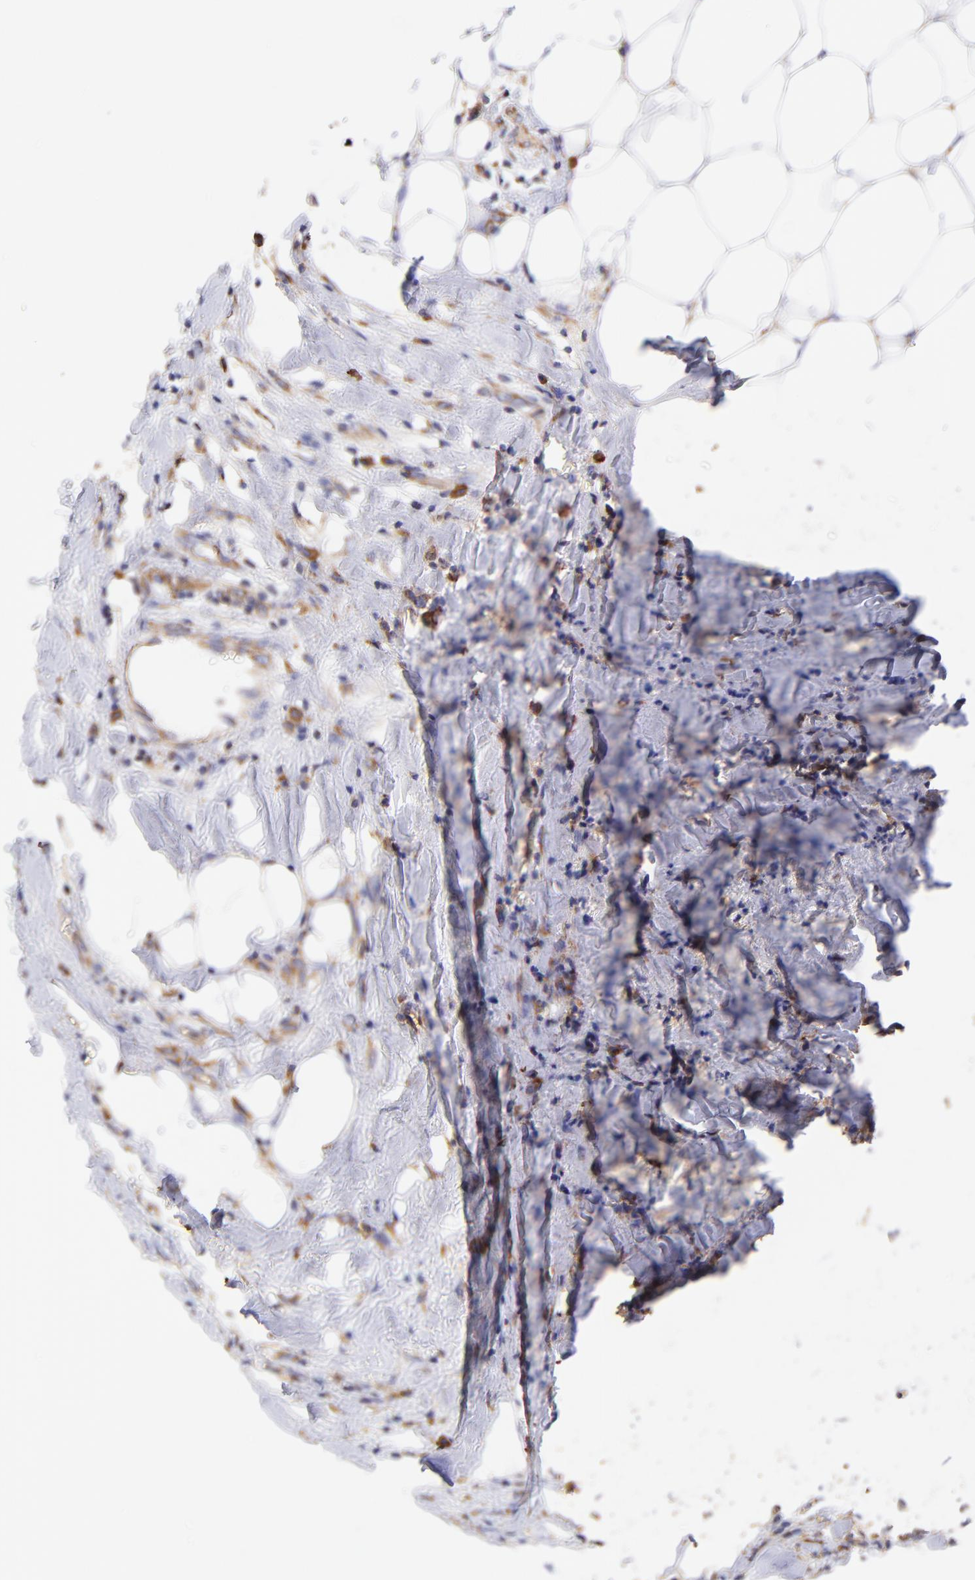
{"staining": {"intensity": "moderate", "quantity": ">75%", "location": "cytoplasmic/membranous"}, "tissue": "breast cancer", "cell_type": "Tumor cells", "image_type": "cancer", "snomed": [{"axis": "morphology", "description": "Duct carcinoma"}, {"axis": "topography", "description": "Breast"}], "caption": "High-power microscopy captured an immunohistochemistry (IHC) micrograph of breast cancer, revealing moderate cytoplasmic/membranous expression in about >75% of tumor cells.", "gene": "PREX1", "patient": {"sex": "female", "age": 54}}